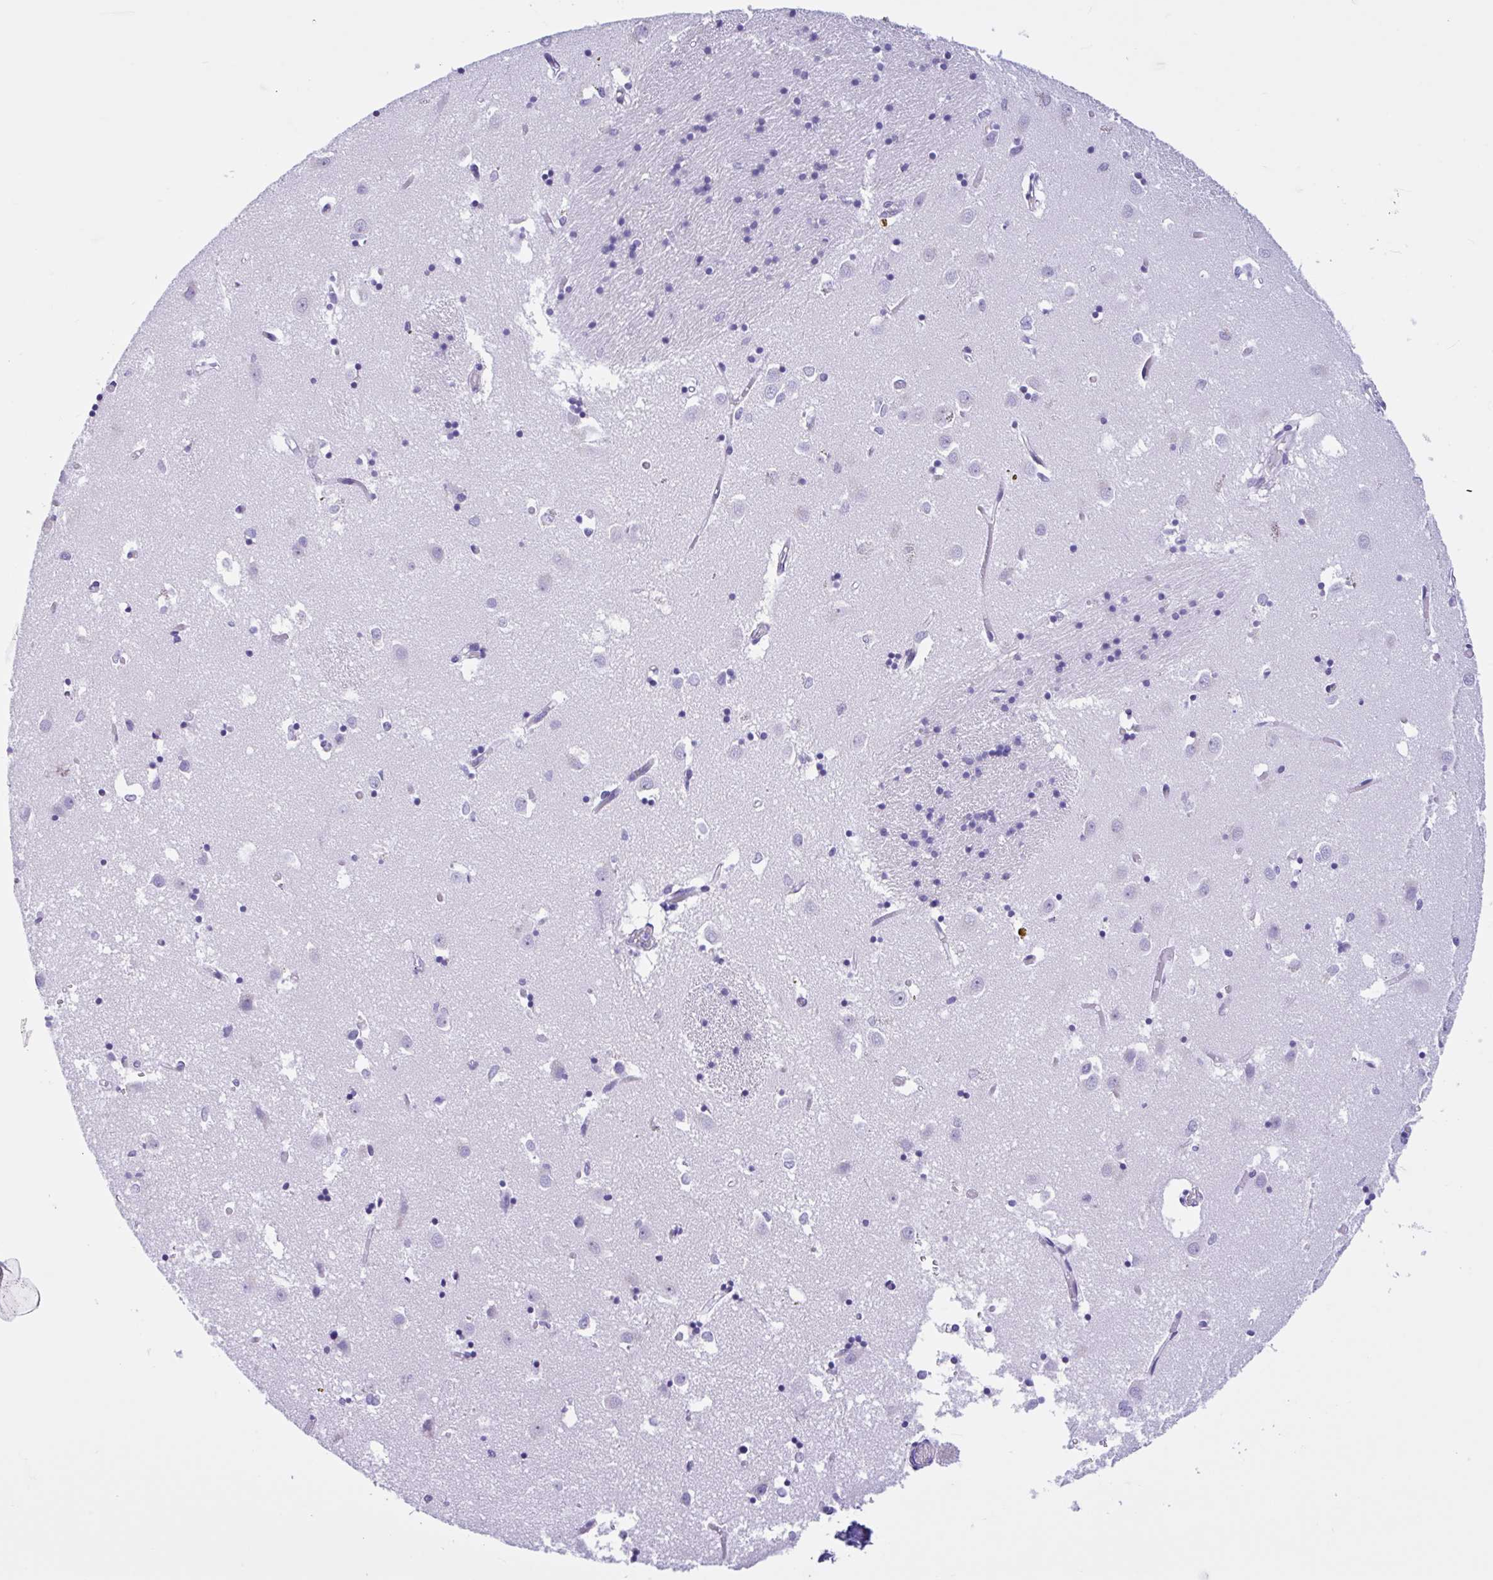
{"staining": {"intensity": "negative", "quantity": "none", "location": "none"}, "tissue": "caudate", "cell_type": "Glial cells", "image_type": "normal", "snomed": [{"axis": "morphology", "description": "Normal tissue, NOS"}, {"axis": "topography", "description": "Lateral ventricle wall"}], "caption": "Immunohistochemical staining of normal caudate reveals no significant positivity in glial cells.", "gene": "IAPP", "patient": {"sex": "male", "age": 70}}